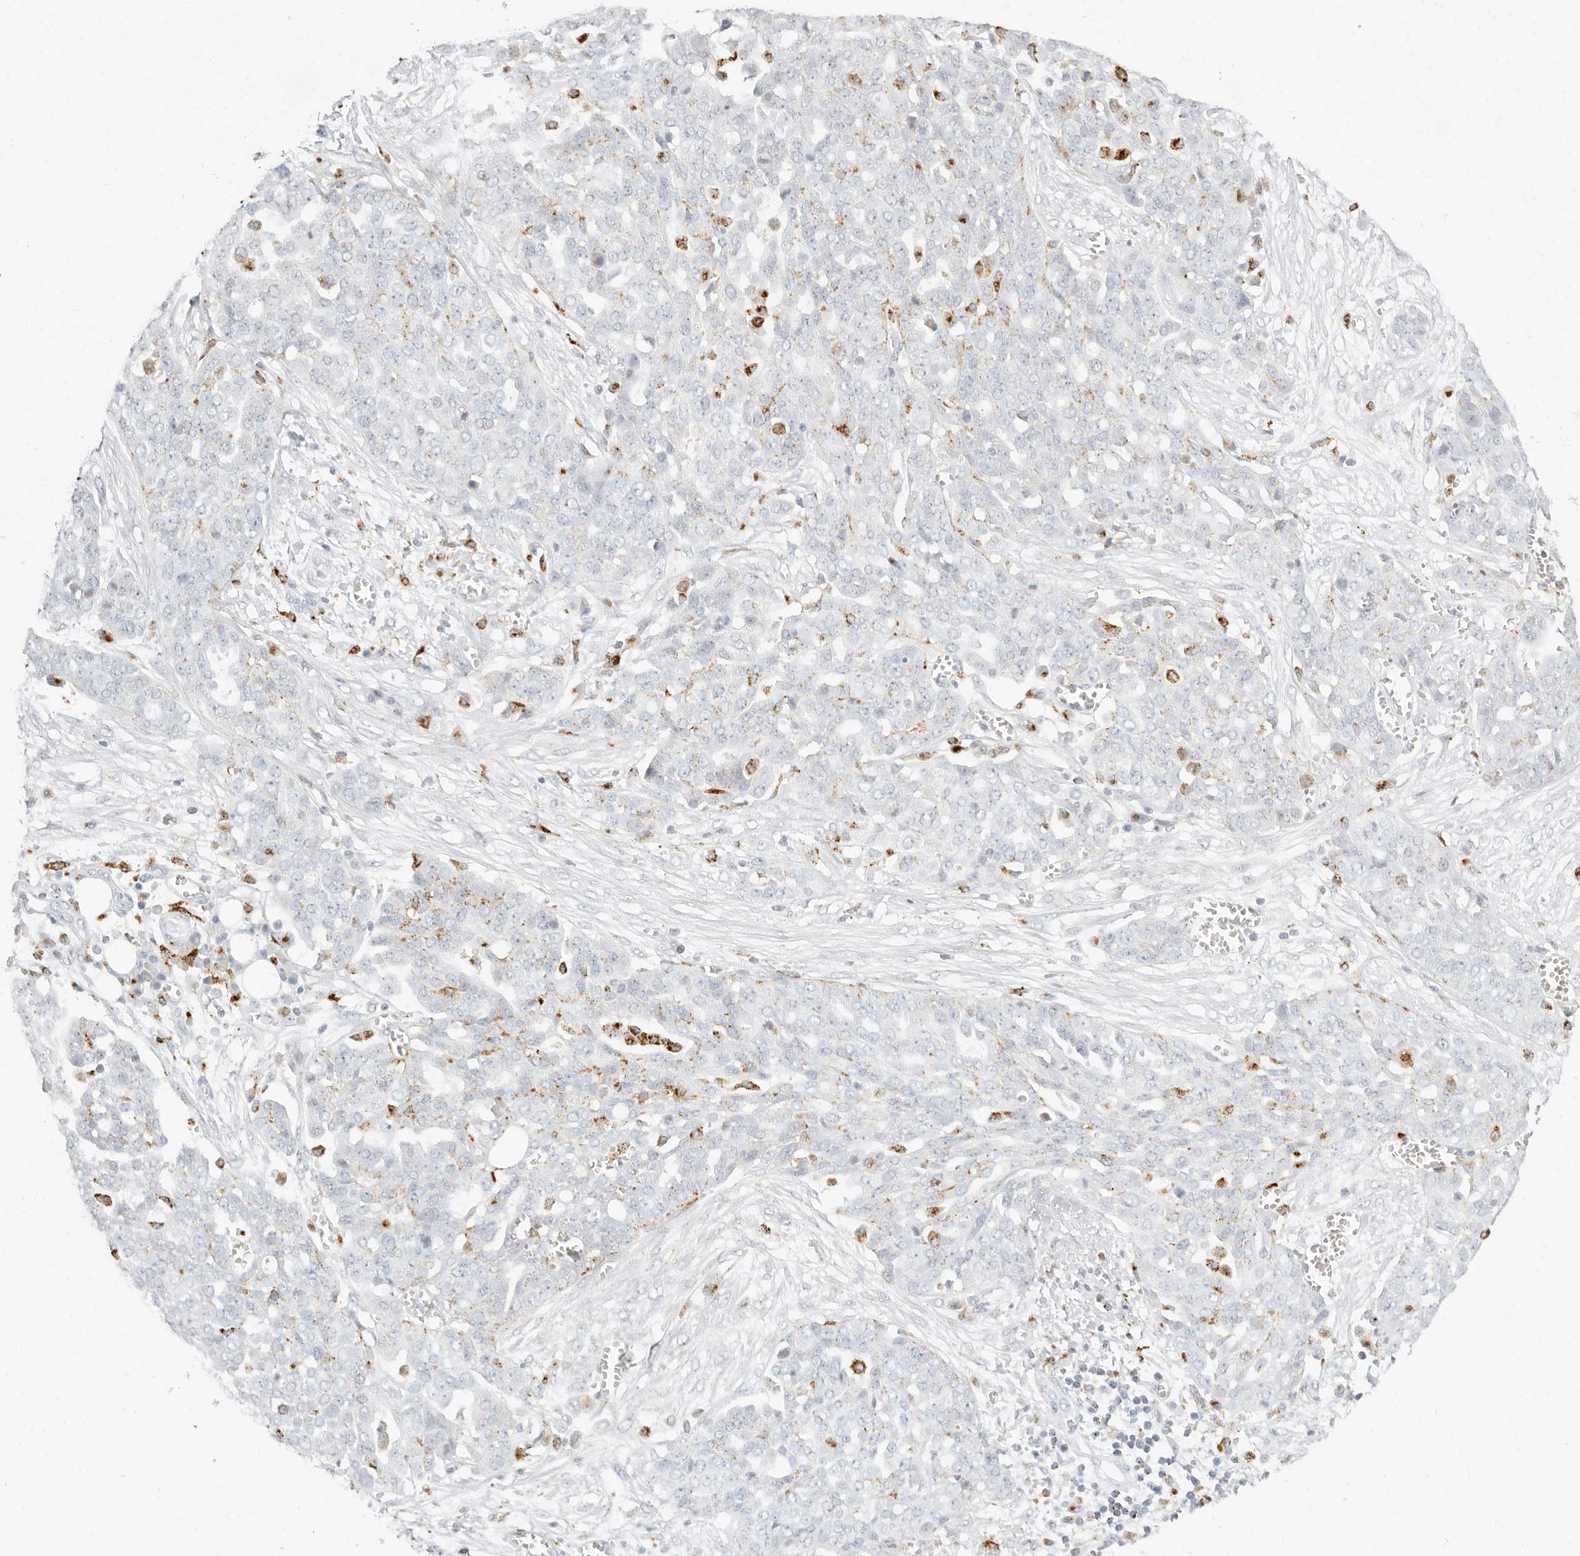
{"staining": {"intensity": "negative", "quantity": "none", "location": "none"}, "tissue": "ovarian cancer", "cell_type": "Tumor cells", "image_type": "cancer", "snomed": [{"axis": "morphology", "description": "Cystadenocarcinoma, serous, NOS"}, {"axis": "topography", "description": "Soft tissue"}, {"axis": "topography", "description": "Ovary"}], "caption": "Tumor cells are negative for brown protein staining in ovarian cancer (serous cystadenocarcinoma).", "gene": "RNASET2", "patient": {"sex": "female", "age": 57}}